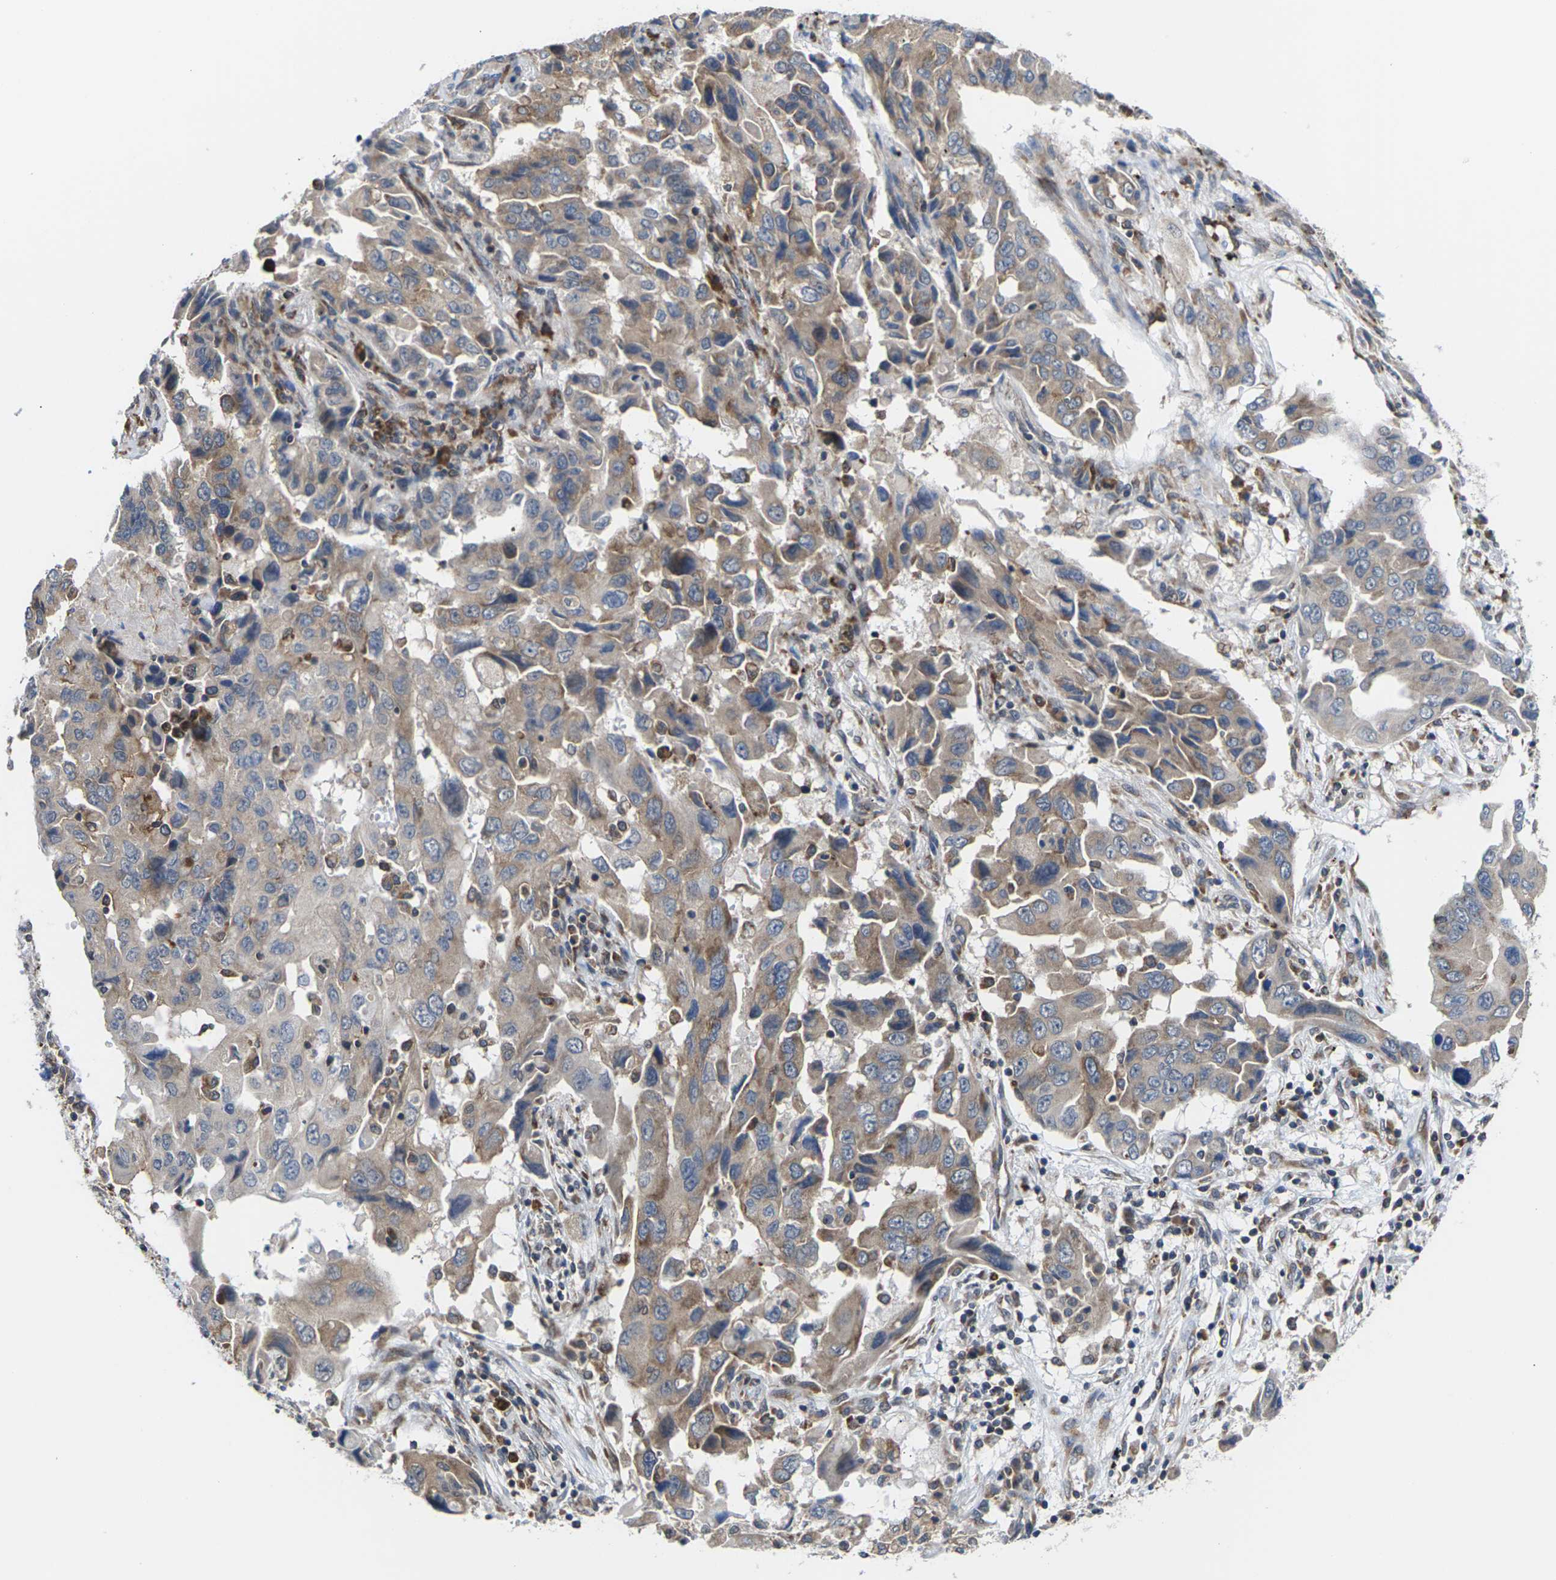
{"staining": {"intensity": "moderate", "quantity": "<25%", "location": "cytoplasmic/membranous"}, "tissue": "lung cancer", "cell_type": "Tumor cells", "image_type": "cancer", "snomed": [{"axis": "morphology", "description": "Adenocarcinoma, NOS"}, {"axis": "topography", "description": "Lung"}], "caption": "Immunohistochemical staining of human adenocarcinoma (lung) reveals low levels of moderate cytoplasmic/membranous protein positivity in about <25% of tumor cells.", "gene": "PDZK1IP1", "patient": {"sex": "female", "age": 65}}